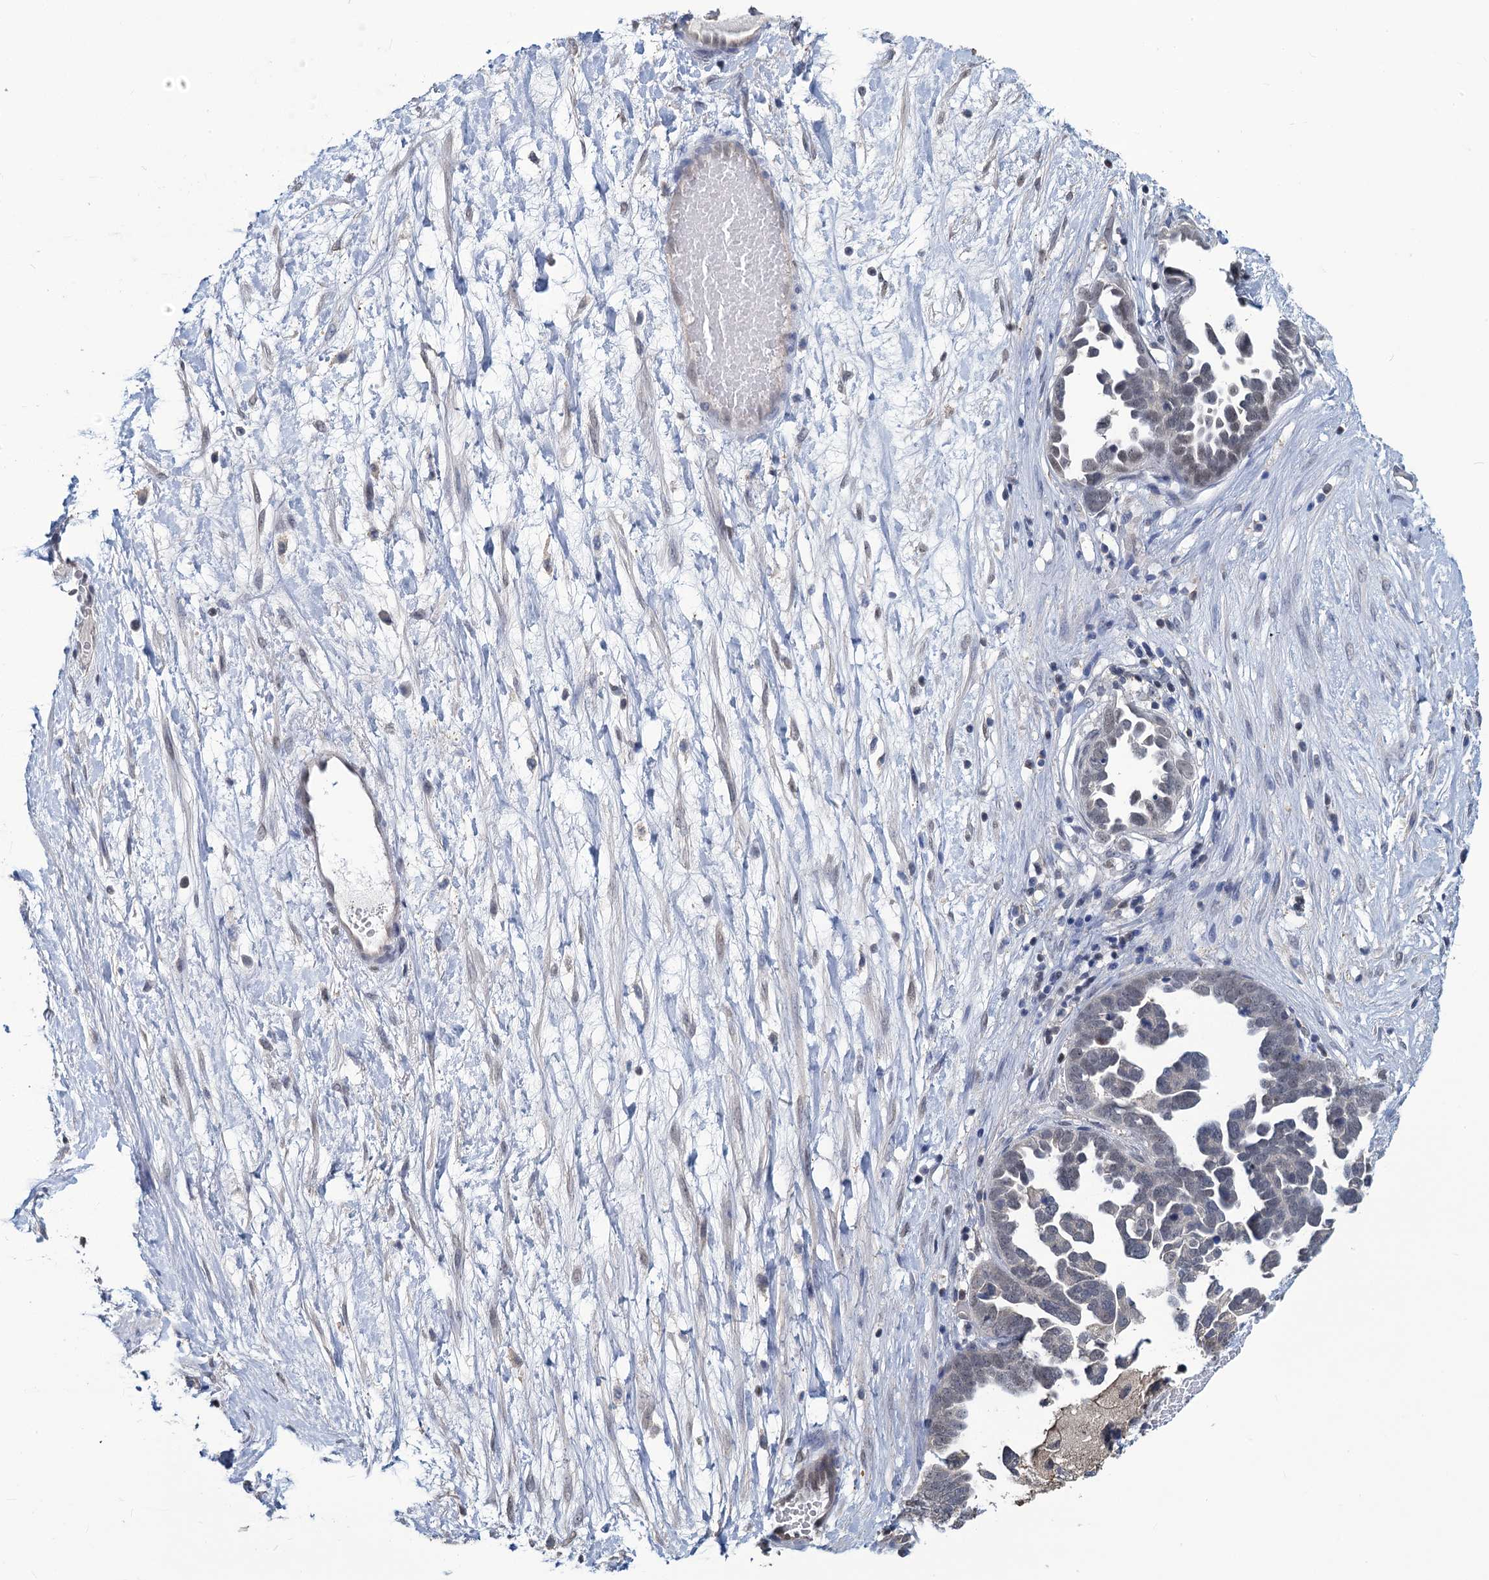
{"staining": {"intensity": "negative", "quantity": "none", "location": "none"}, "tissue": "ovarian cancer", "cell_type": "Tumor cells", "image_type": "cancer", "snomed": [{"axis": "morphology", "description": "Cystadenocarcinoma, serous, NOS"}, {"axis": "topography", "description": "Ovary"}], "caption": "This is an immunohistochemistry histopathology image of ovarian cancer (serous cystadenocarcinoma). There is no staining in tumor cells.", "gene": "RTKN2", "patient": {"sex": "female", "age": 54}}